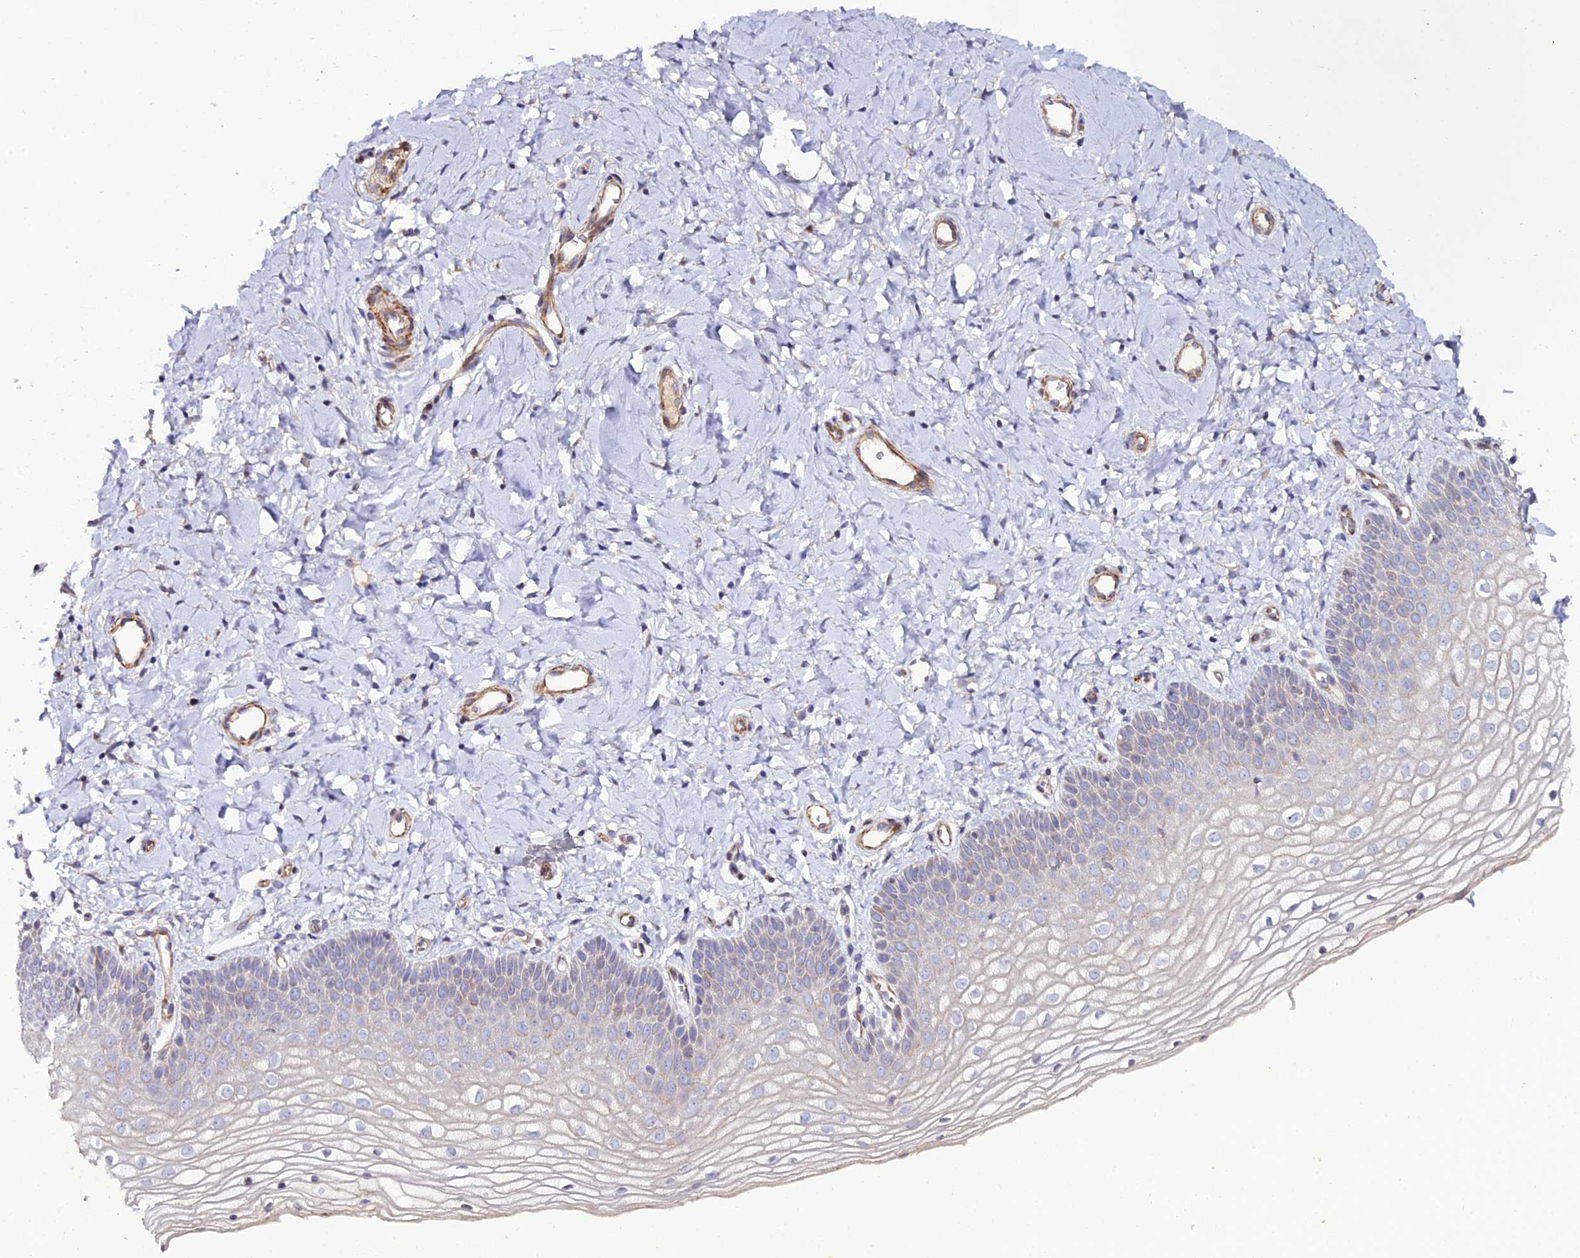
{"staining": {"intensity": "moderate", "quantity": "<25%", "location": "cytoplasmic/membranous"}, "tissue": "vagina", "cell_type": "Squamous epithelial cells", "image_type": "normal", "snomed": [{"axis": "morphology", "description": "Normal tissue, NOS"}, {"axis": "topography", "description": "Vagina"}], "caption": "This histopathology image exhibits immunohistochemistry (IHC) staining of normal vagina, with low moderate cytoplasmic/membranous staining in approximately <25% of squamous epithelial cells.", "gene": "ARL6IP1", "patient": {"sex": "female", "age": 68}}